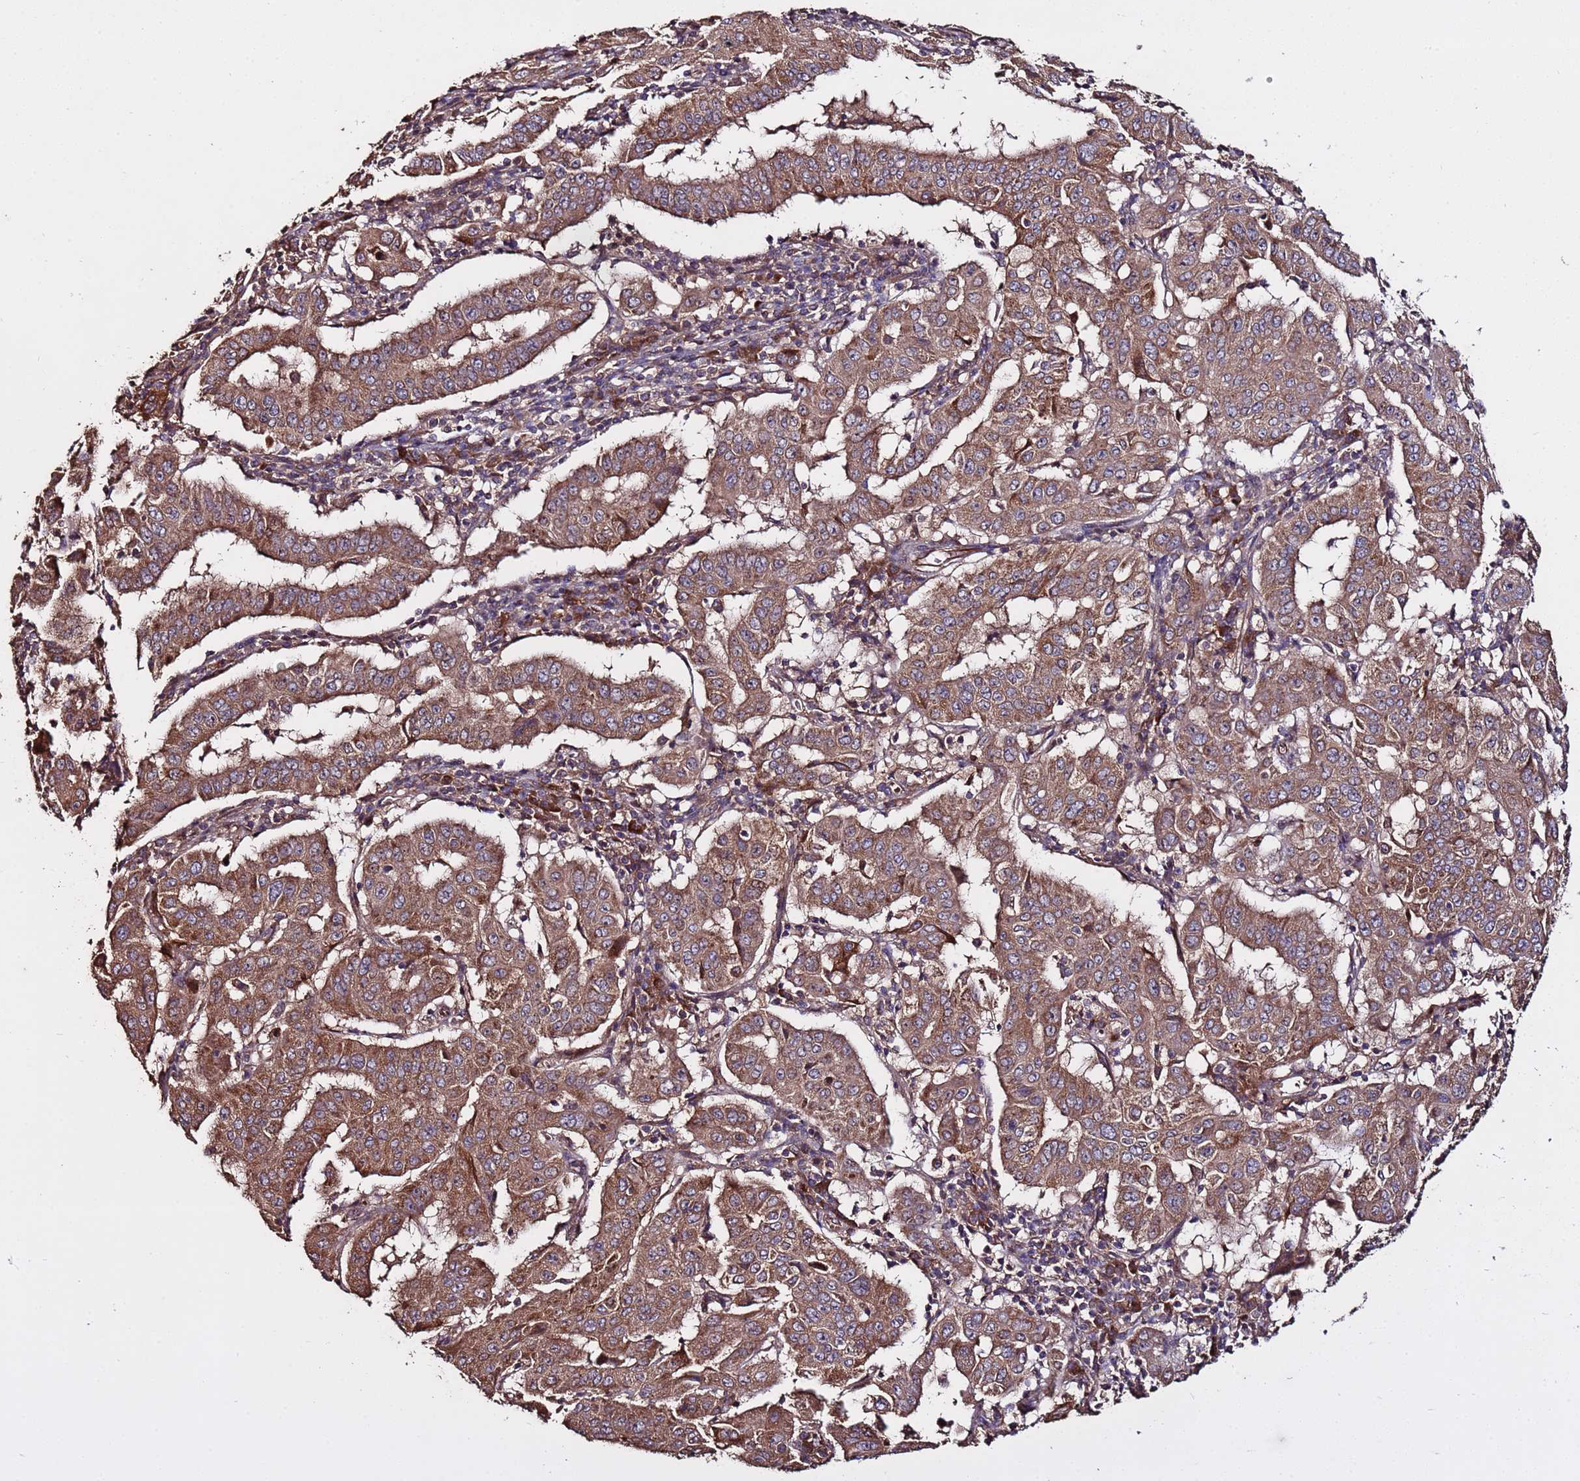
{"staining": {"intensity": "strong", "quantity": ">75%", "location": "cytoplasmic/membranous"}, "tissue": "pancreatic cancer", "cell_type": "Tumor cells", "image_type": "cancer", "snomed": [{"axis": "morphology", "description": "Adenocarcinoma, NOS"}, {"axis": "topography", "description": "Pancreas"}], "caption": "Immunohistochemical staining of human pancreatic adenocarcinoma demonstrates strong cytoplasmic/membranous protein positivity in about >75% of tumor cells. The staining was performed using DAB, with brown indicating positive protein expression. Nuclei are stained blue with hematoxylin.", "gene": "RPS15A", "patient": {"sex": "male", "age": 63}}